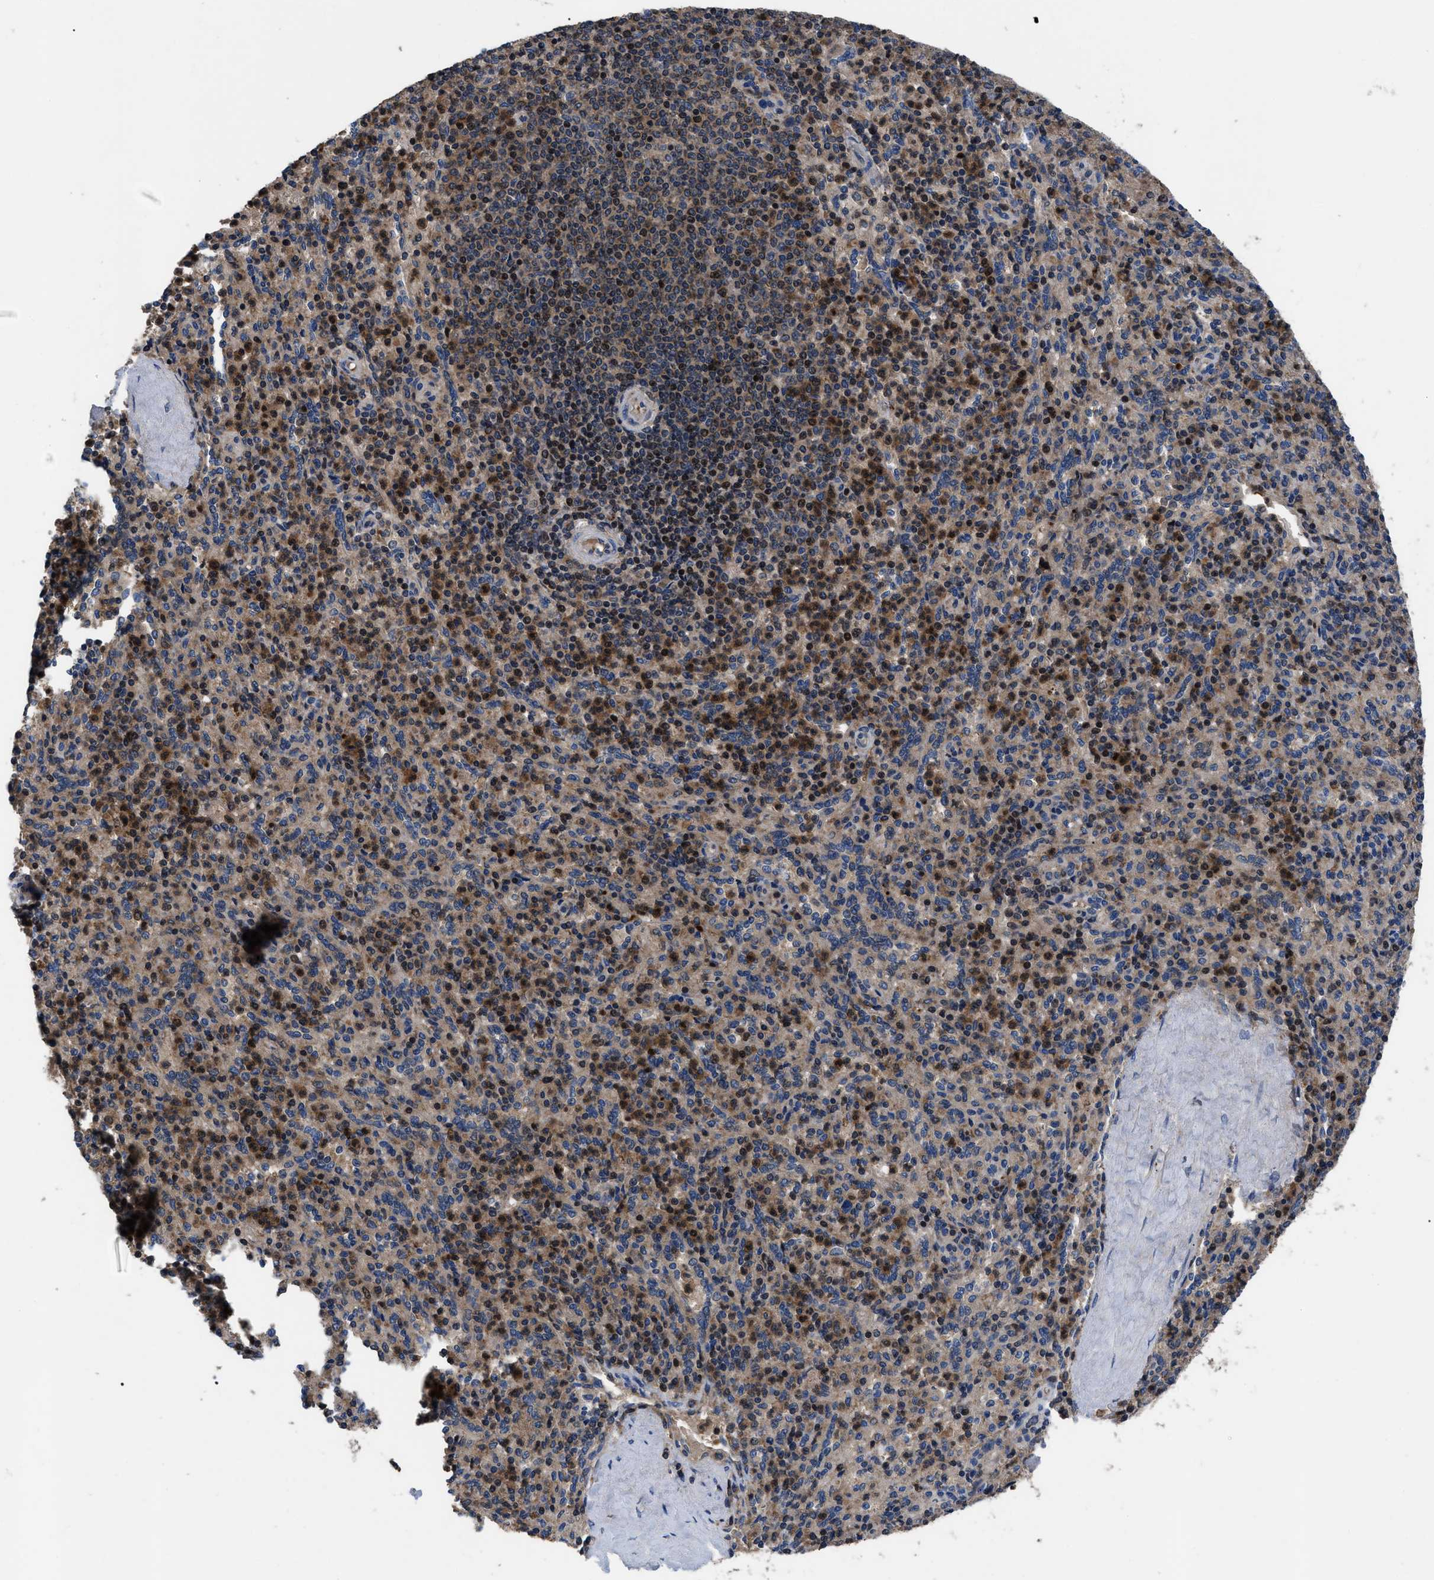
{"staining": {"intensity": "moderate", "quantity": ">75%", "location": "cytoplasmic/membranous,nuclear"}, "tissue": "spleen", "cell_type": "Cells in red pulp", "image_type": "normal", "snomed": [{"axis": "morphology", "description": "Normal tissue, NOS"}, {"axis": "topography", "description": "Spleen"}], "caption": "Spleen stained with immunohistochemistry (IHC) displays moderate cytoplasmic/membranous,nuclear expression in approximately >75% of cells in red pulp.", "gene": "YBEY", "patient": {"sex": "male", "age": 36}}